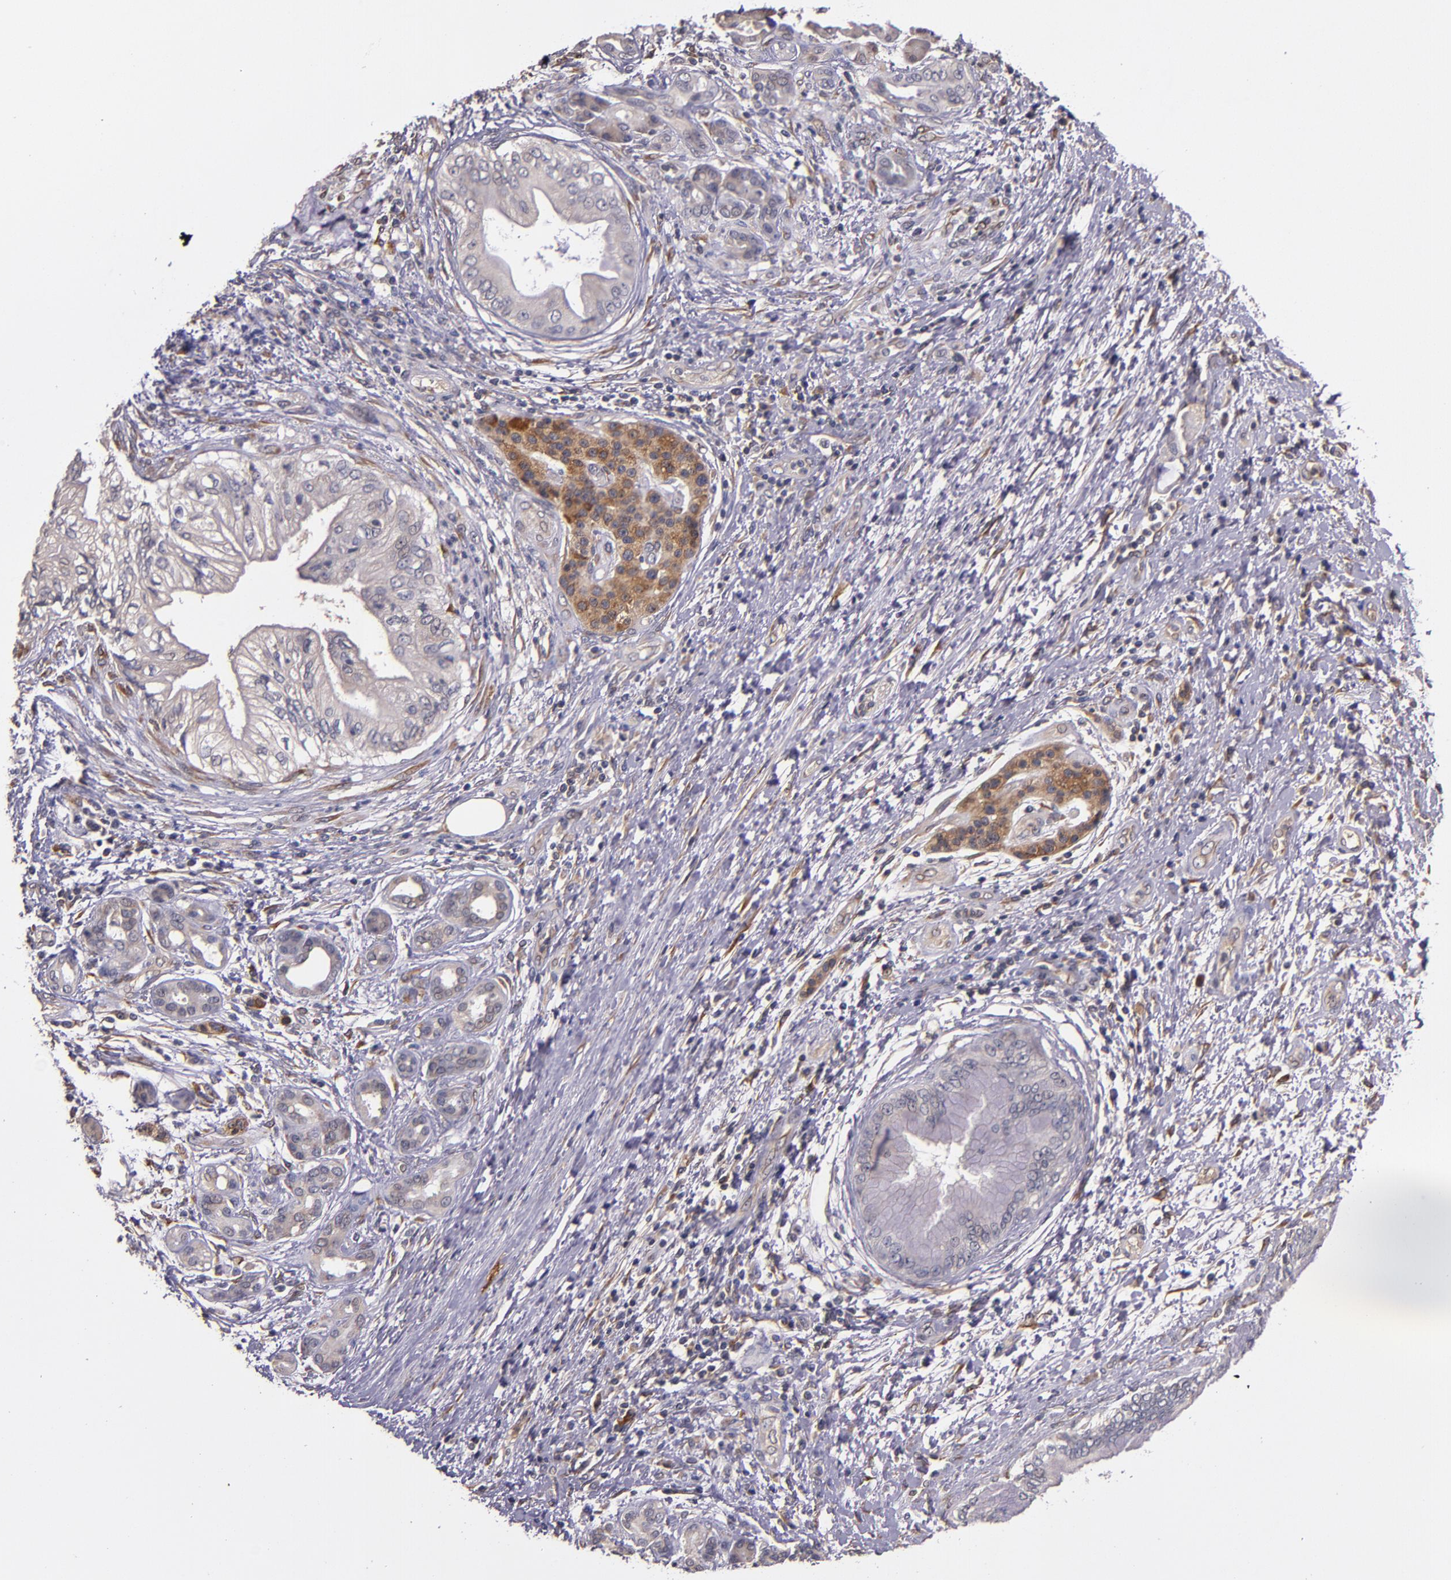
{"staining": {"intensity": "weak", "quantity": ">75%", "location": "cytoplasmic/membranous"}, "tissue": "pancreatic cancer", "cell_type": "Tumor cells", "image_type": "cancer", "snomed": [{"axis": "morphology", "description": "Adenocarcinoma, NOS"}, {"axis": "topography", "description": "Pancreas"}], "caption": "A photomicrograph showing weak cytoplasmic/membranous positivity in about >75% of tumor cells in adenocarcinoma (pancreatic), as visualized by brown immunohistochemical staining.", "gene": "PRAF2", "patient": {"sex": "female", "age": 70}}